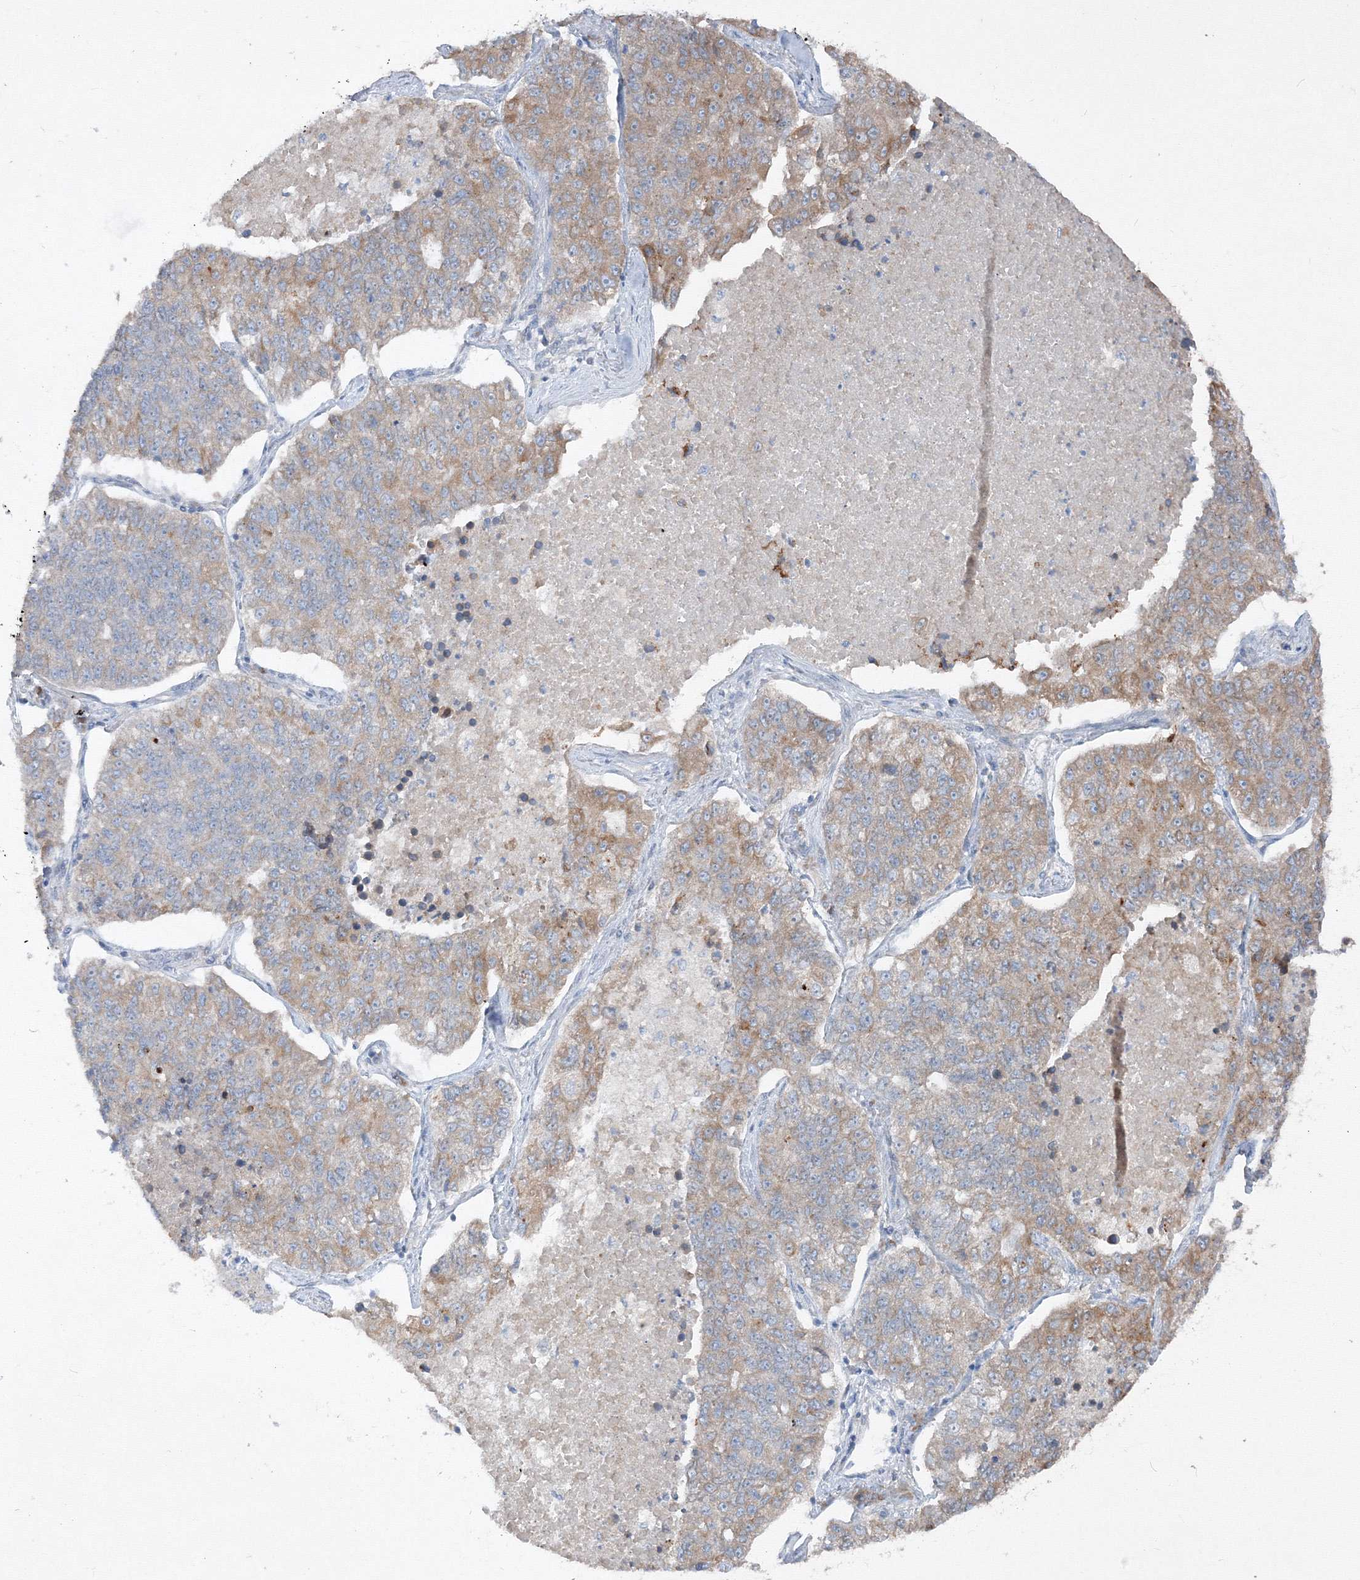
{"staining": {"intensity": "moderate", "quantity": "25%-75%", "location": "cytoplasmic/membranous"}, "tissue": "lung cancer", "cell_type": "Tumor cells", "image_type": "cancer", "snomed": [{"axis": "morphology", "description": "Adenocarcinoma, NOS"}, {"axis": "topography", "description": "Lung"}], "caption": "Immunohistochemistry (IHC) photomicrograph of lung cancer stained for a protein (brown), which shows medium levels of moderate cytoplasmic/membranous positivity in about 25%-75% of tumor cells.", "gene": "IFNAR1", "patient": {"sex": "male", "age": 49}}